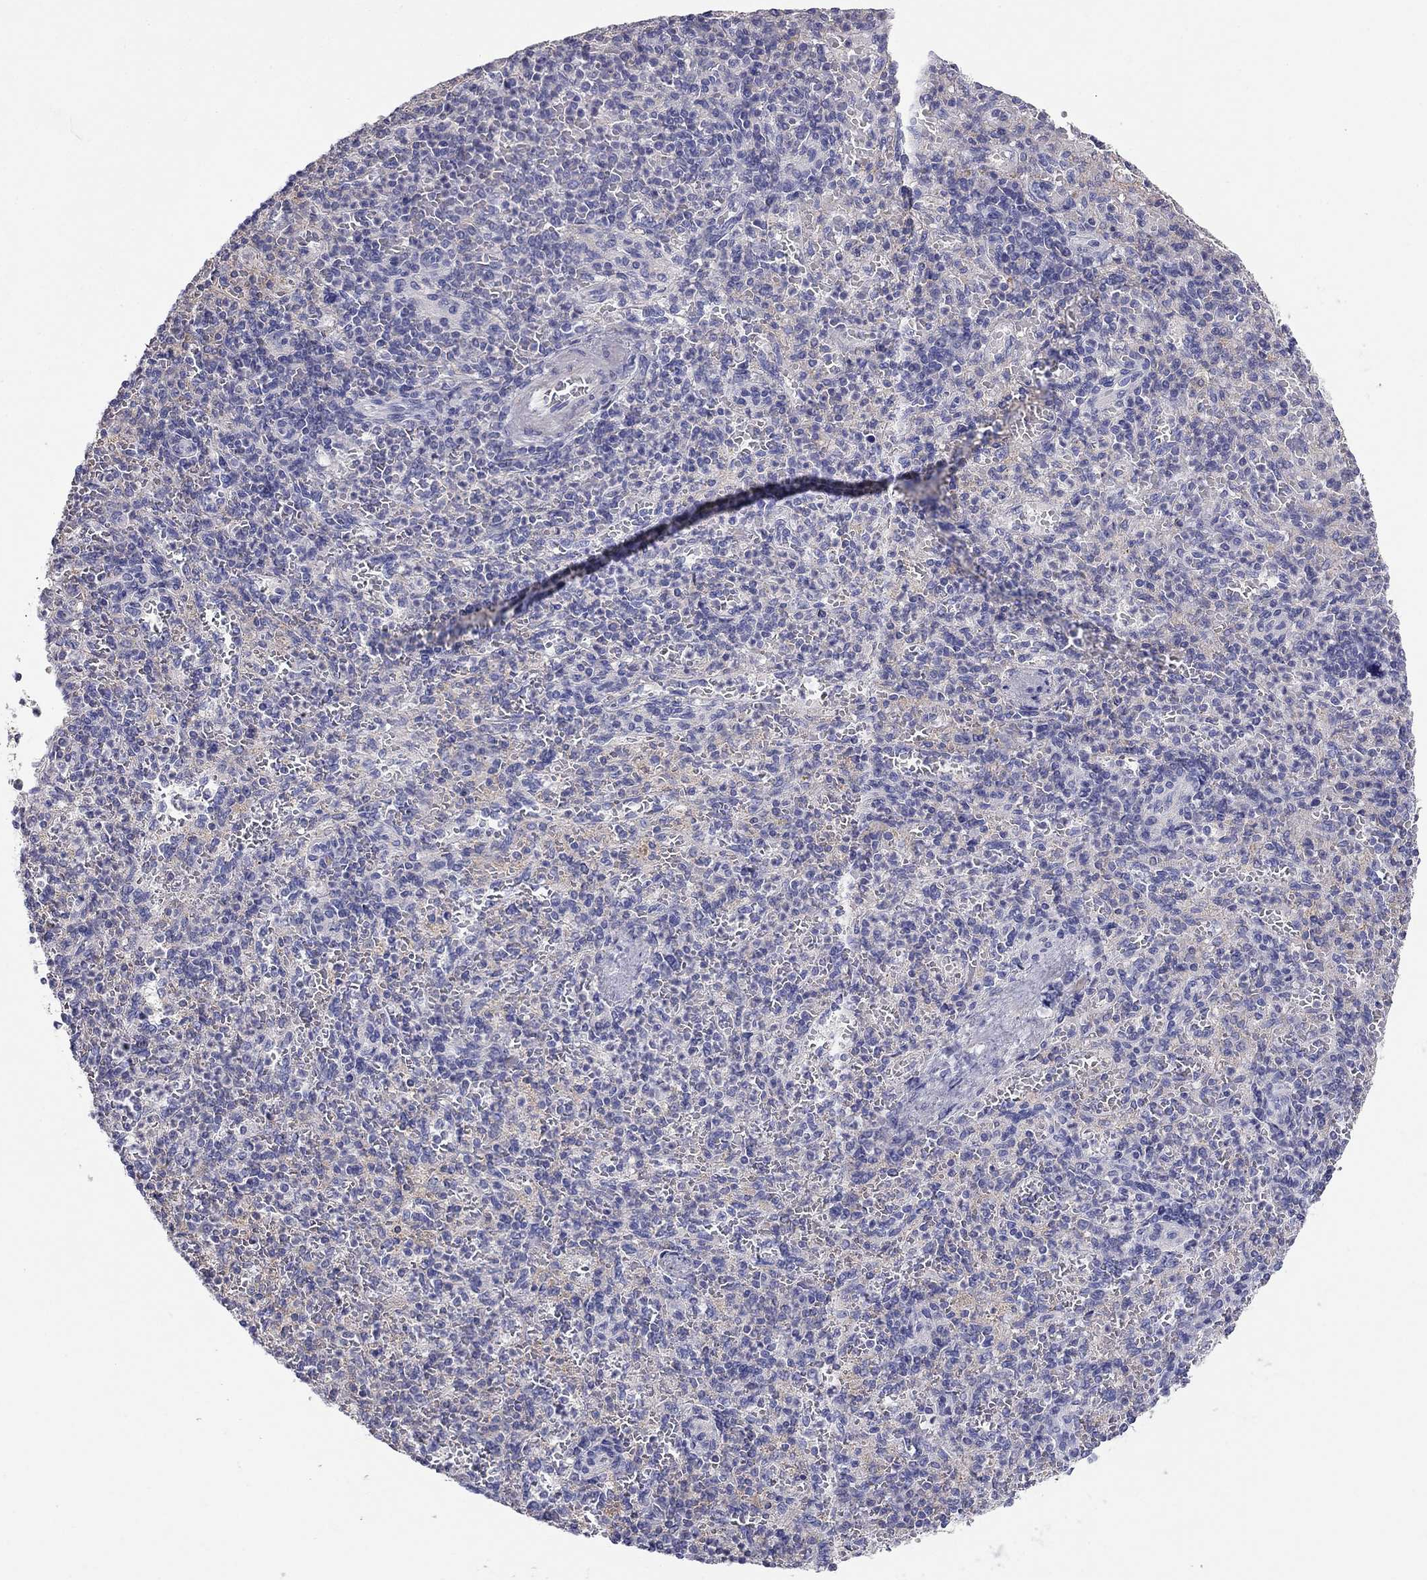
{"staining": {"intensity": "negative", "quantity": "none", "location": "none"}, "tissue": "spleen", "cell_type": "Cells in red pulp", "image_type": "normal", "snomed": [{"axis": "morphology", "description": "Normal tissue, NOS"}, {"axis": "topography", "description": "Spleen"}], "caption": "Protein analysis of unremarkable spleen exhibits no significant positivity in cells in red pulp. (DAB immunohistochemistry (IHC) with hematoxylin counter stain).", "gene": "LY6H", "patient": {"sex": "female", "age": 74}}